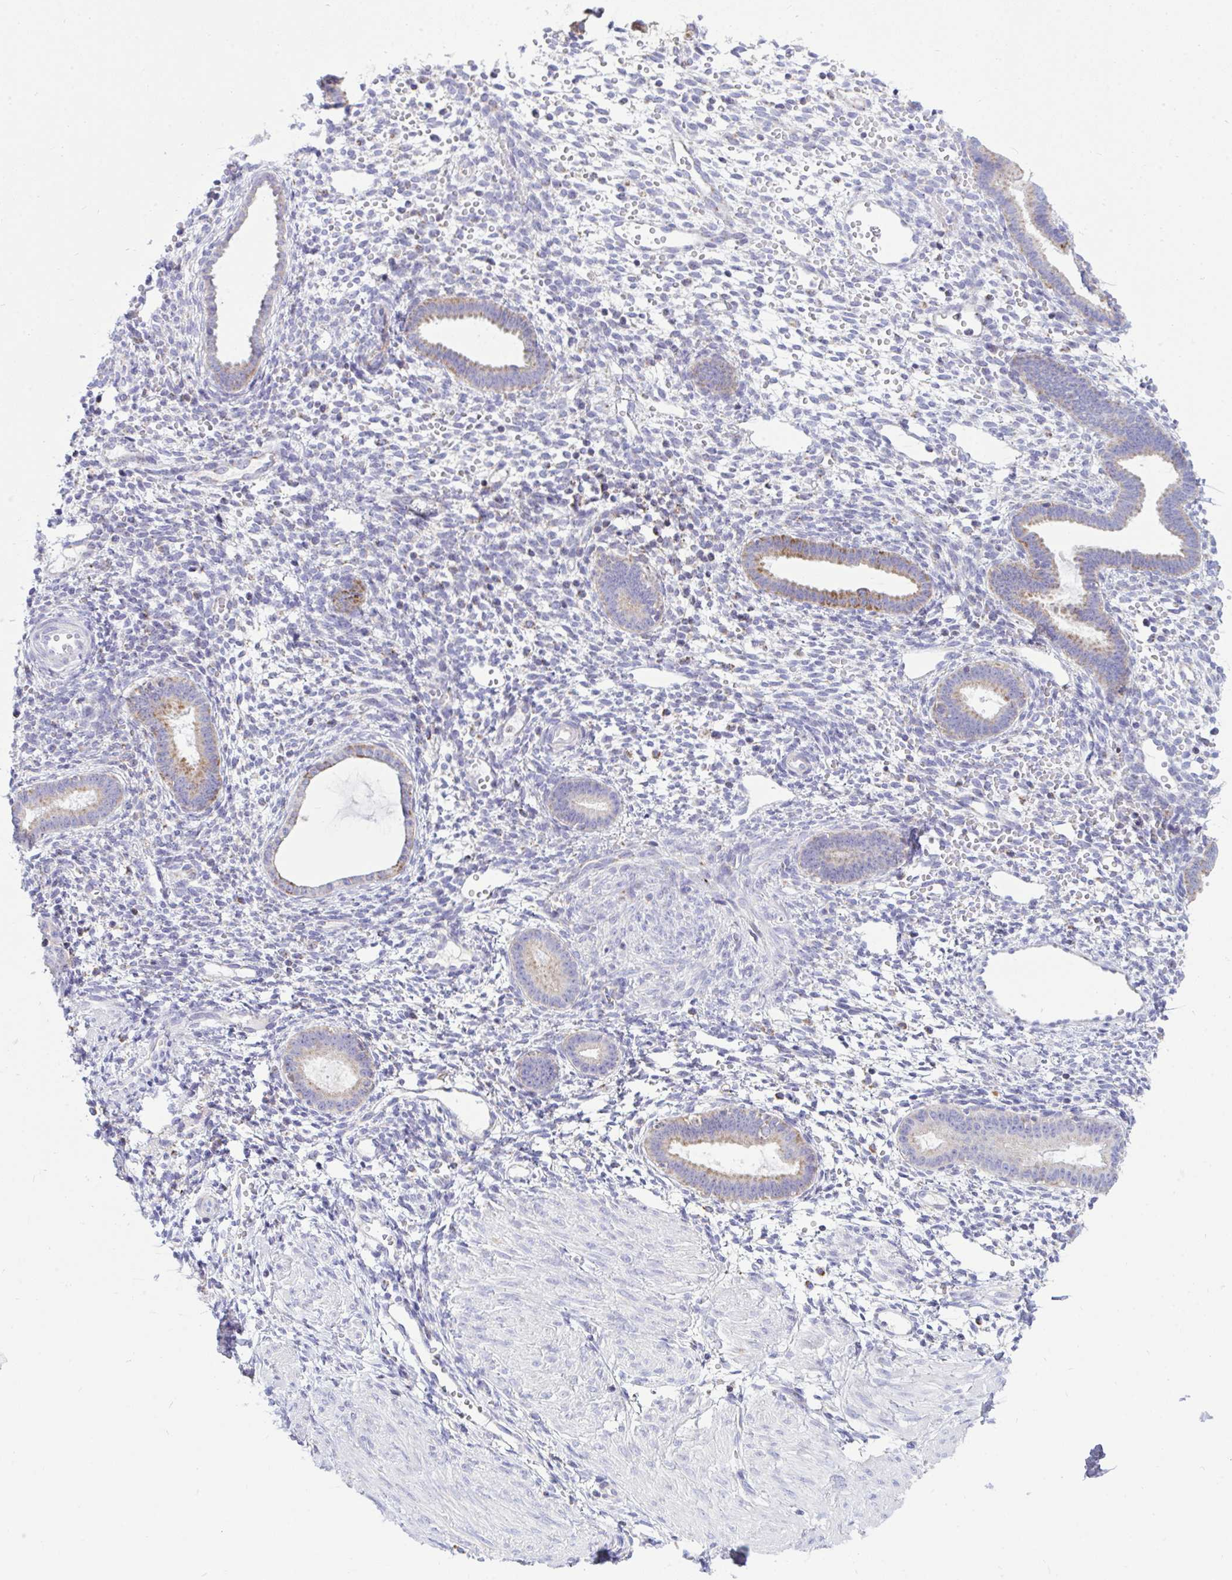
{"staining": {"intensity": "weak", "quantity": "<25%", "location": "cytoplasmic/membranous"}, "tissue": "endometrium", "cell_type": "Cells in endometrial stroma", "image_type": "normal", "snomed": [{"axis": "morphology", "description": "Normal tissue, NOS"}, {"axis": "topography", "description": "Endometrium"}], "caption": "A histopathology image of human endometrium is negative for staining in cells in endometrial stroma. (Stains: DAB (3,3'-diaminobenzidine) immunohistochemistry (IHC) with hematoxylin counter stain, Microscopy: brightfield microscopy at high magnification).", "gene": "HSPE1", "patient": {"sex": "female", "age": 36}}